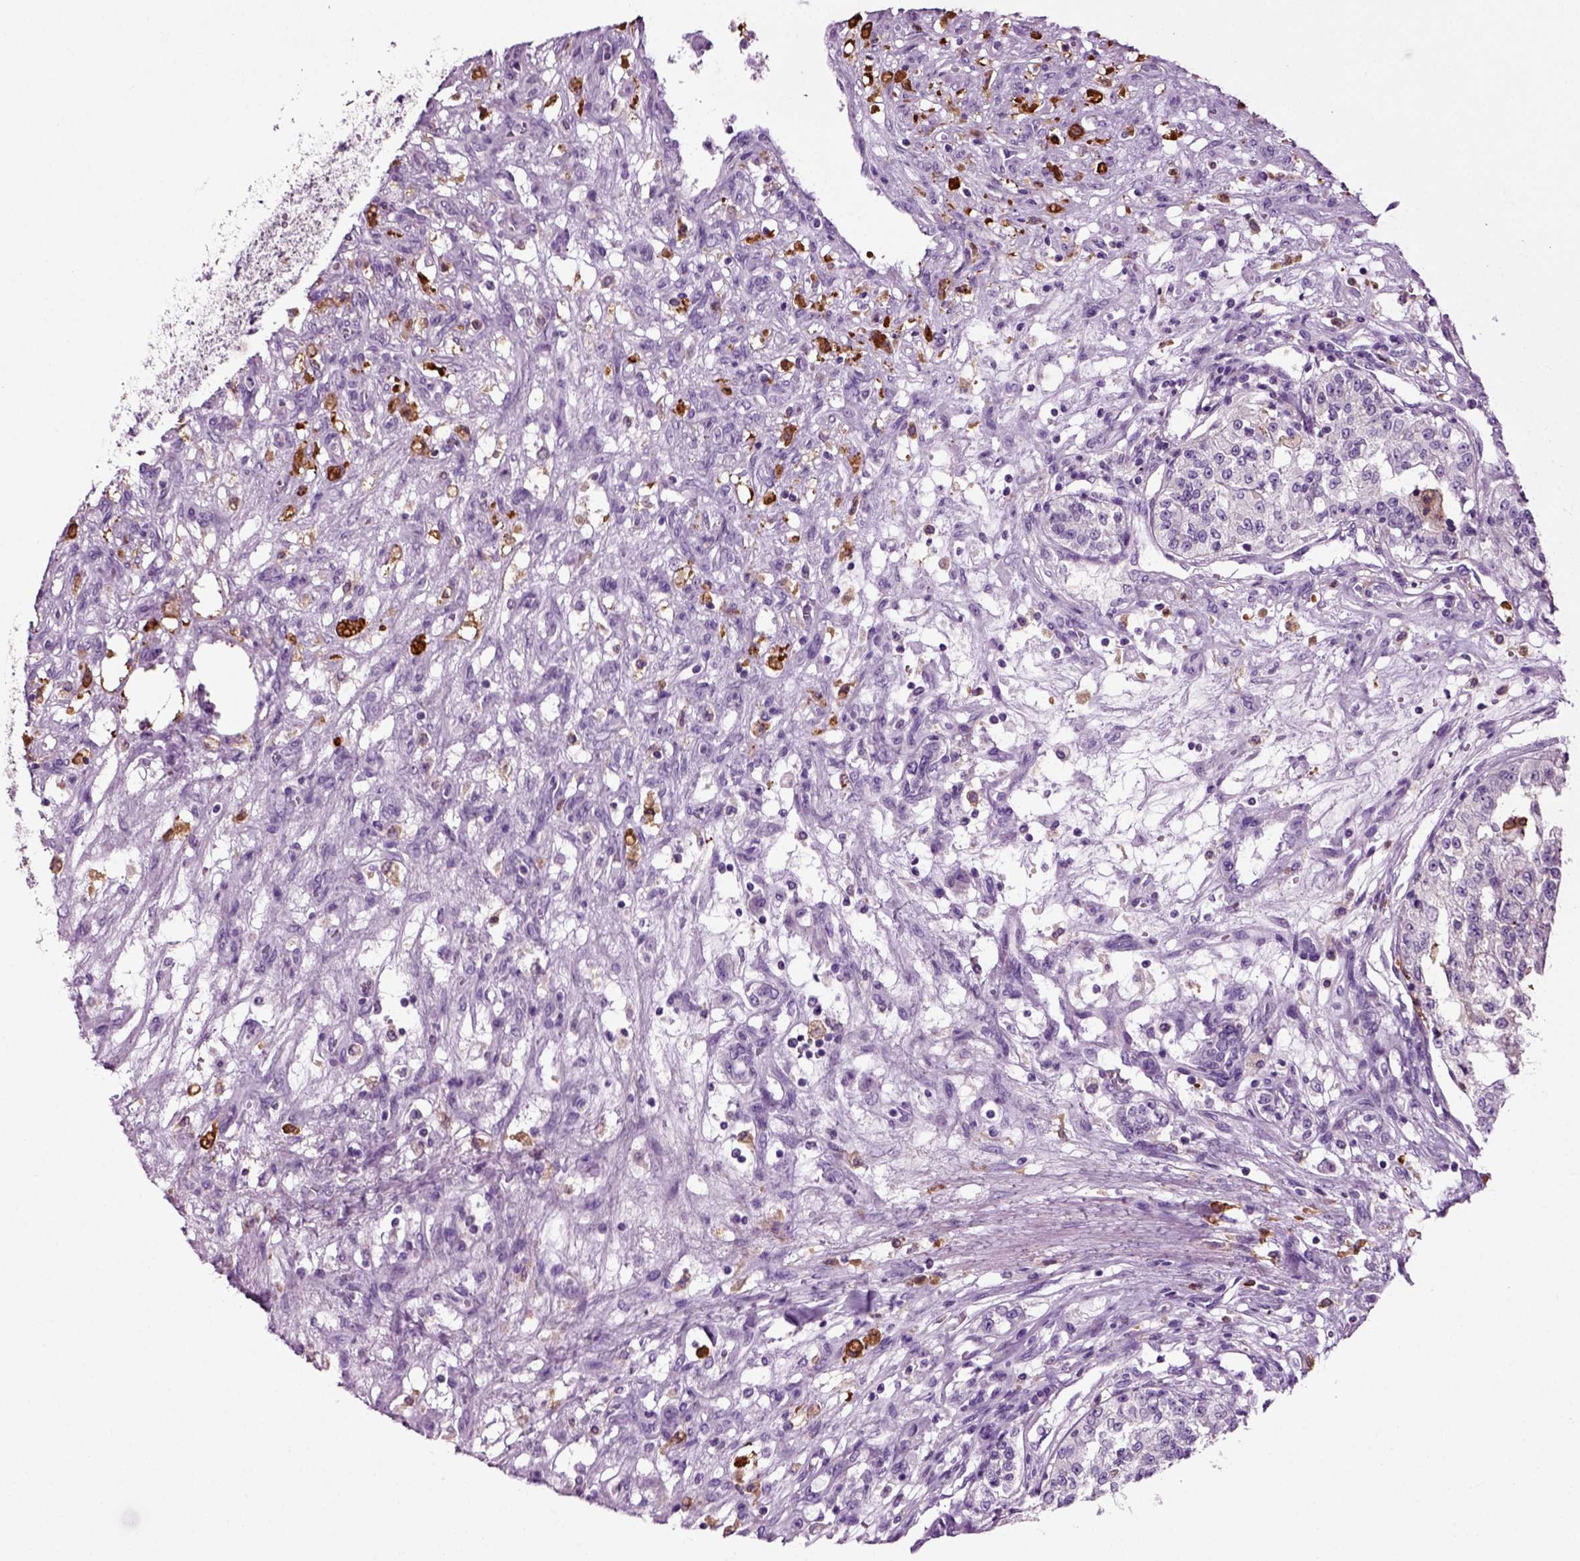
{"staining": {"intensity": "negative", "quantity": "none", "location": "none"}, "tissue": "renal cancer", "cell_type": "Tumor cells", "image_type": "cancer", "snomed": [{"axis": "morphology", "description": "Adenocarcinoma, NOS"}, {"axis": "topography", "description": "Kidney"}], "caption": "Tumor cells are negative for protein expression in human adenocarcinoma (renal).", "gene": "DNAH10", "patient": {"sex": "female", "age": 63}}